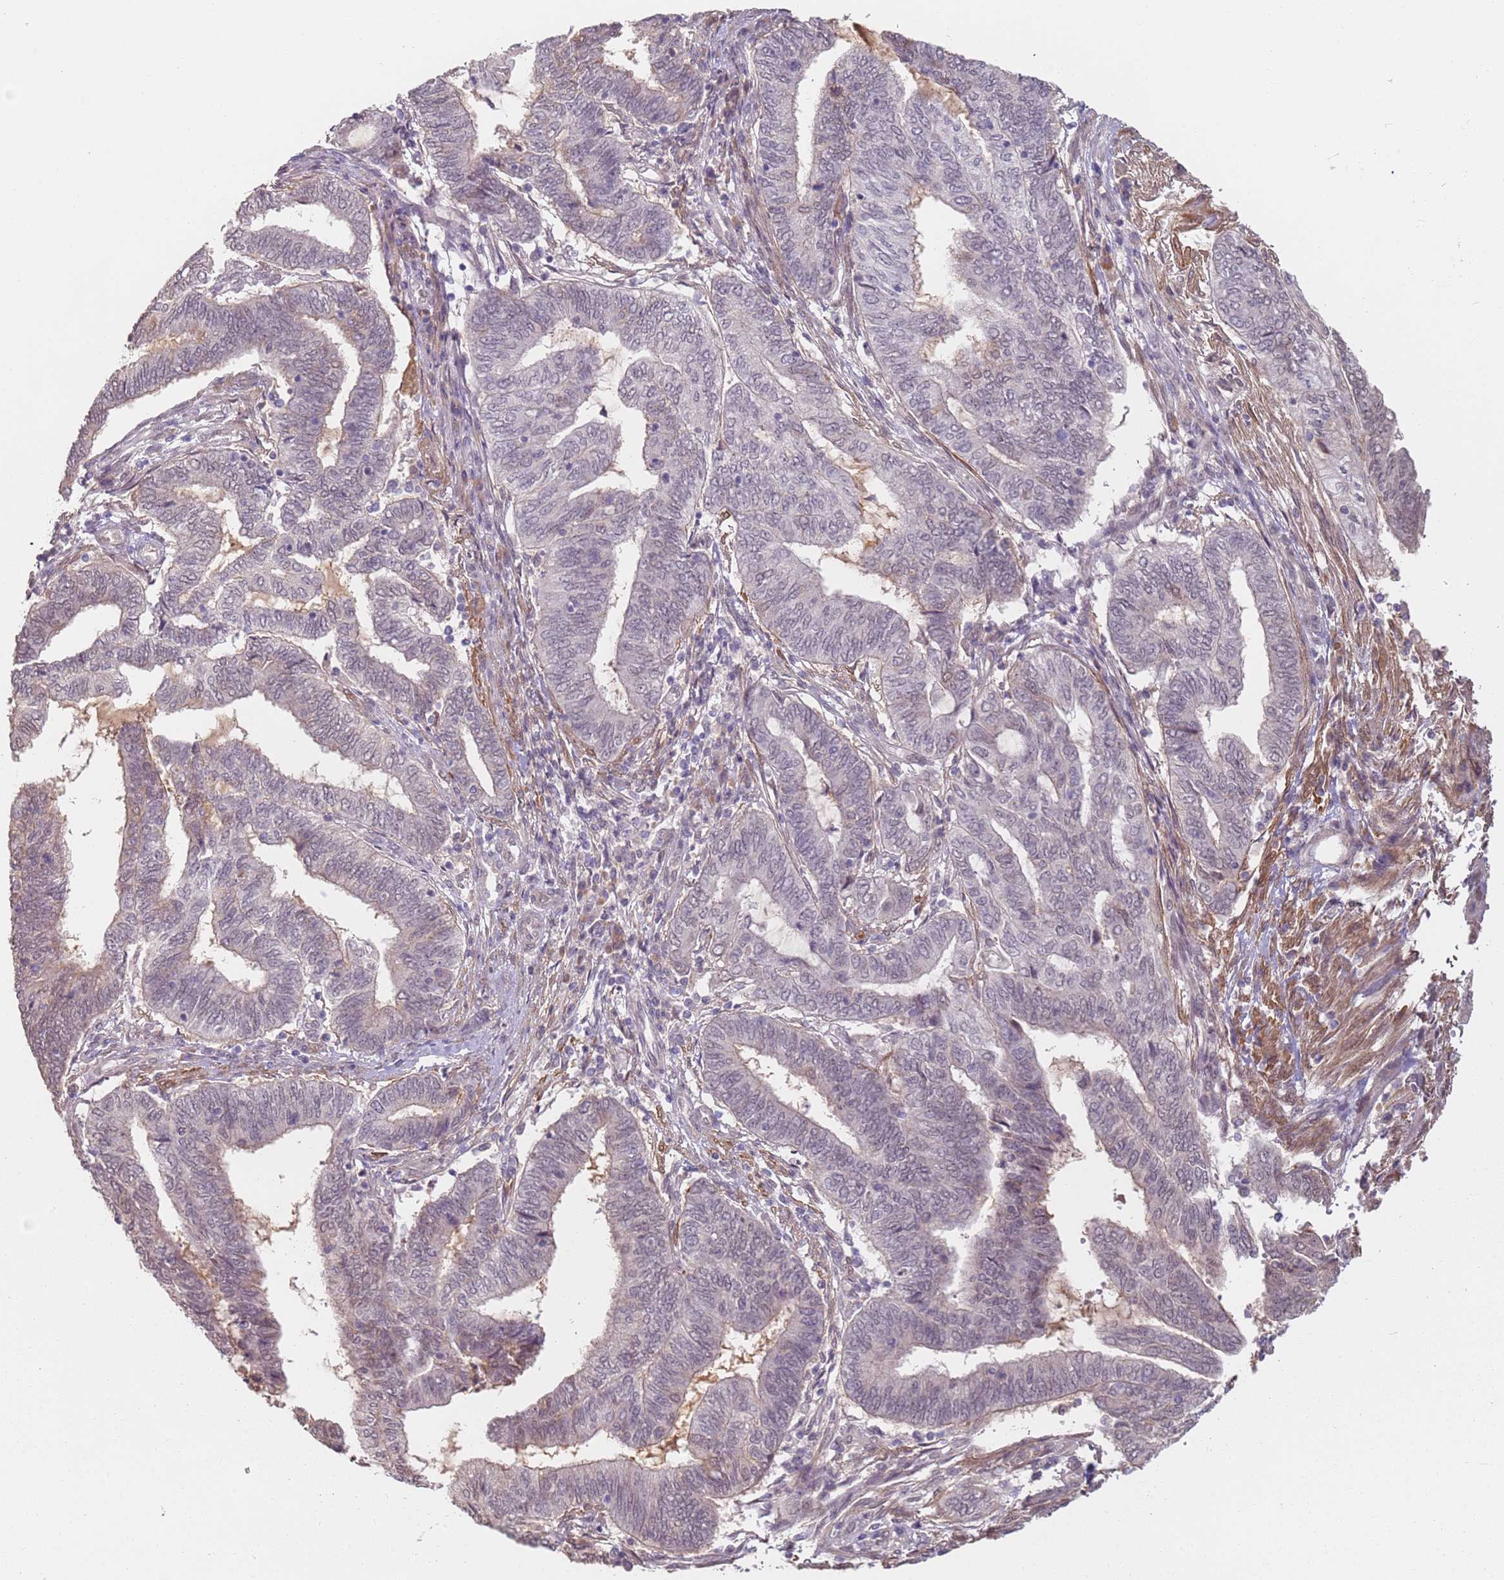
{"staining": {"intensity": "negative", "quantity": "none", "location": "none"}, "tissue": "endometrial cancer", "cell_type": "Tumor cells", "image_type": "cancer", "snomed": [{"axis": "morphology", "description": "Adenocarcinoma, NOS"}, {"axis": "topography", "description": "Uterus"}, {"axis": "topography", "description": "Endometrium"}], "caption": "This is an IHC histopathology image of endometrial cancer. There is no expression in tumor cells.", "gene": "WDR93", "patient": {"sex": "female", "age": 70}}